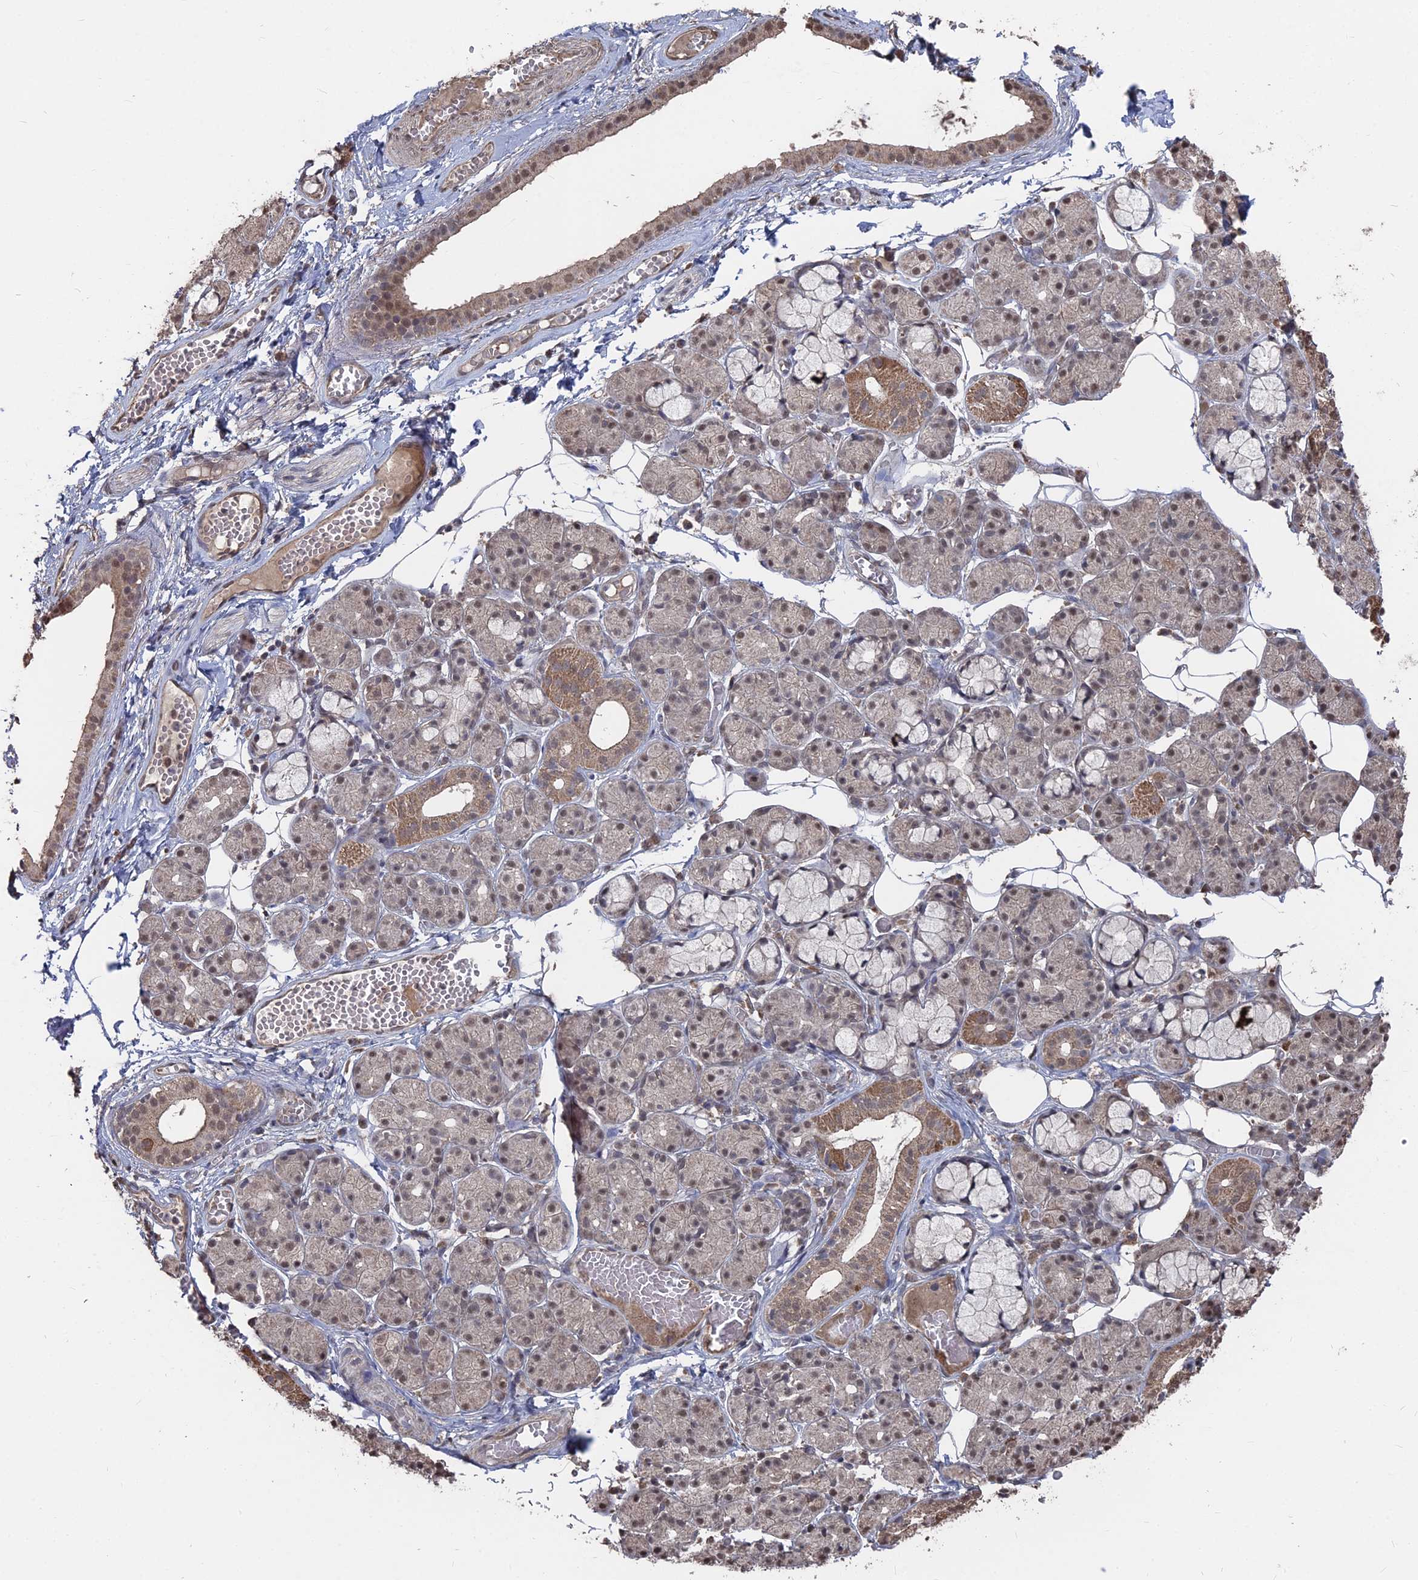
{"staining": {"intensity": "moderate", "quantity": "25%-75%", "location": "cytoplasmic/membranous,nuclear"}, "tissue": "salivary gland", "cell_type": "Glandular cells", "image_type": "normal", "snomed": [{"axis": "morphology", "description": "Normal tissue, NOS"}, {"axis": "topography", "description": "Salivary gland"}], "caption": "Protein staining of unremarkable salivary gland displays moderate cytoplasmic/membranous,nuclear expression in approximately 25%-75% of glandular cells. (DAB = brown stain, brightfield microscopy at high magnification).", "gene": "CCNP", "patient": {"sex": "male", "age": 63}}